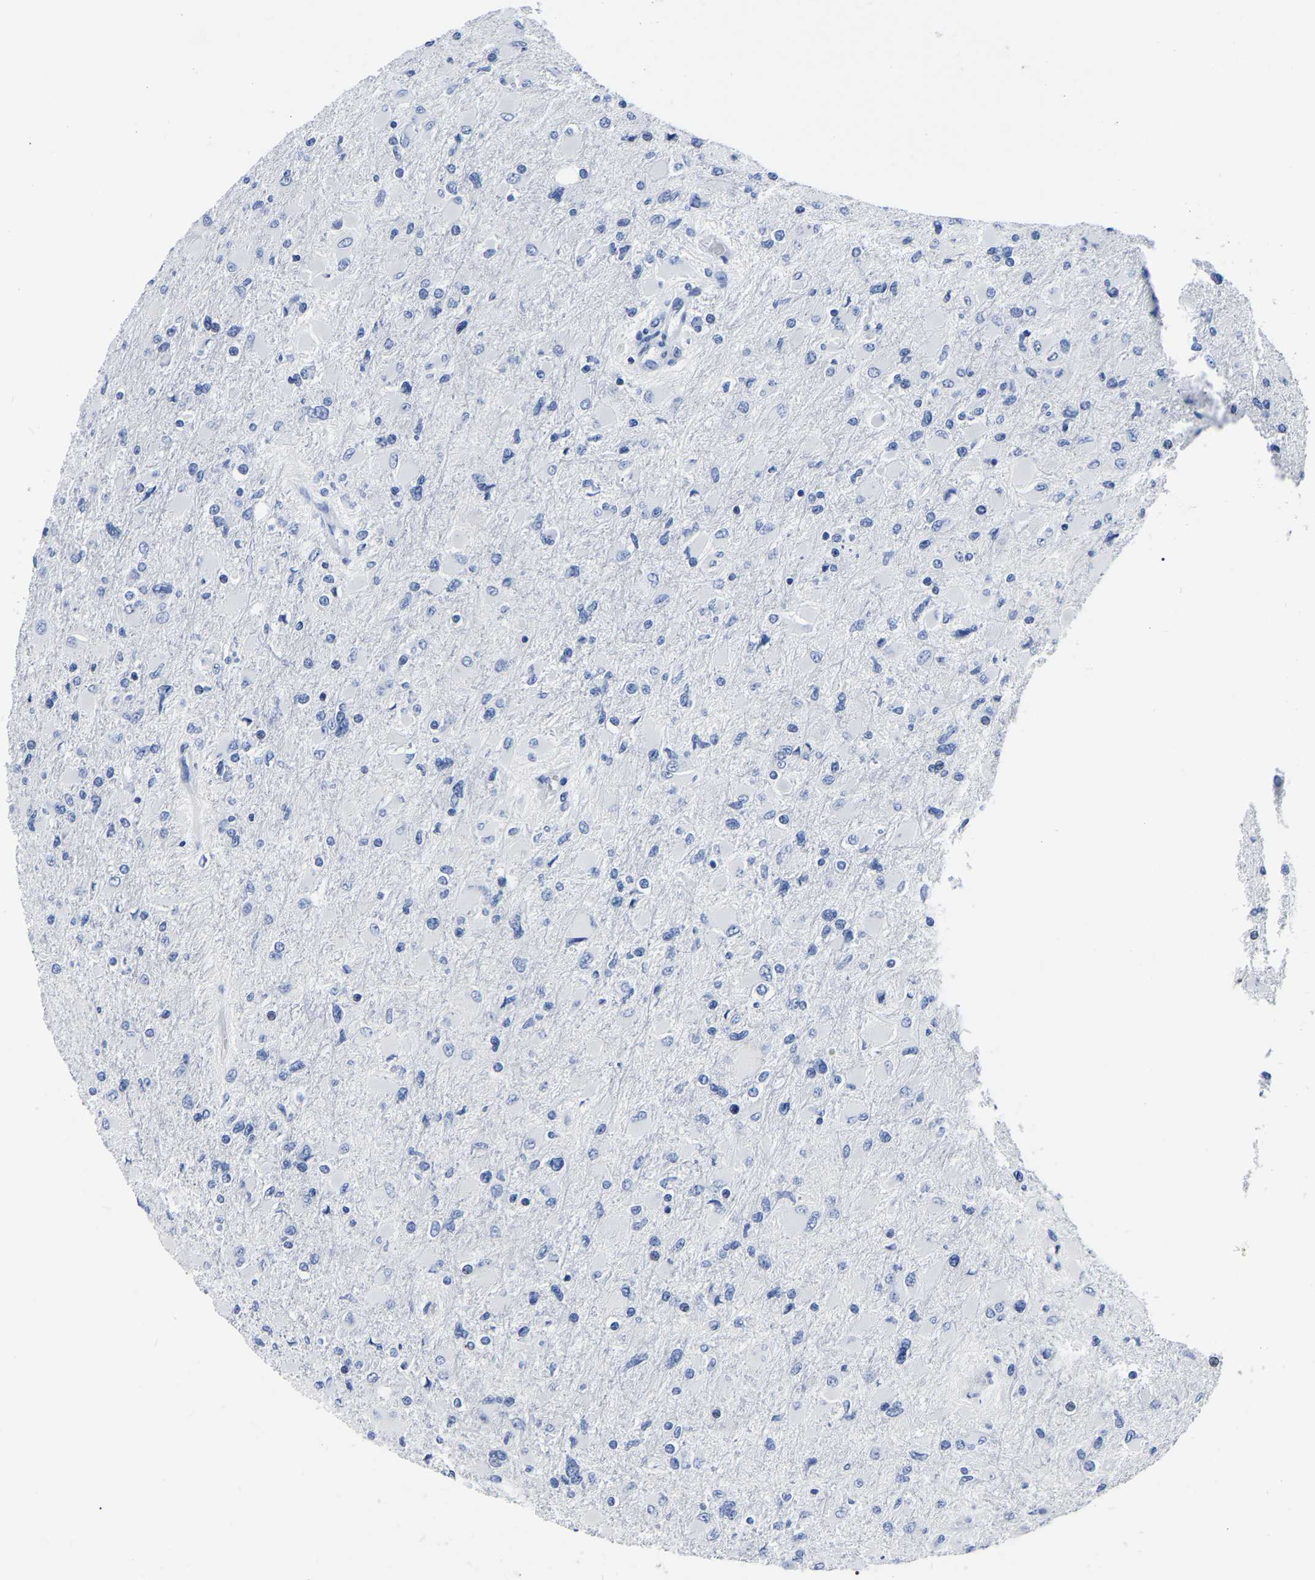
{"staining": {"intensity": "negative", "quantity": "none", "location": "none"}, "tissue": "glioma", "cell_type": "Tumor cells", "image_type": "cancer", "snomed": [{"axis": "morphology", "description": "Glioma, malignant, High grade"}, {"axis": "topography", "description": "Cerebral cortex"}], "caption": "Micrograph shows no protein expression in tumor cells of malignant high-grade glioma tissue.", "gene": "IMPG2", "patient": {"sex": "female", "age": 36}}